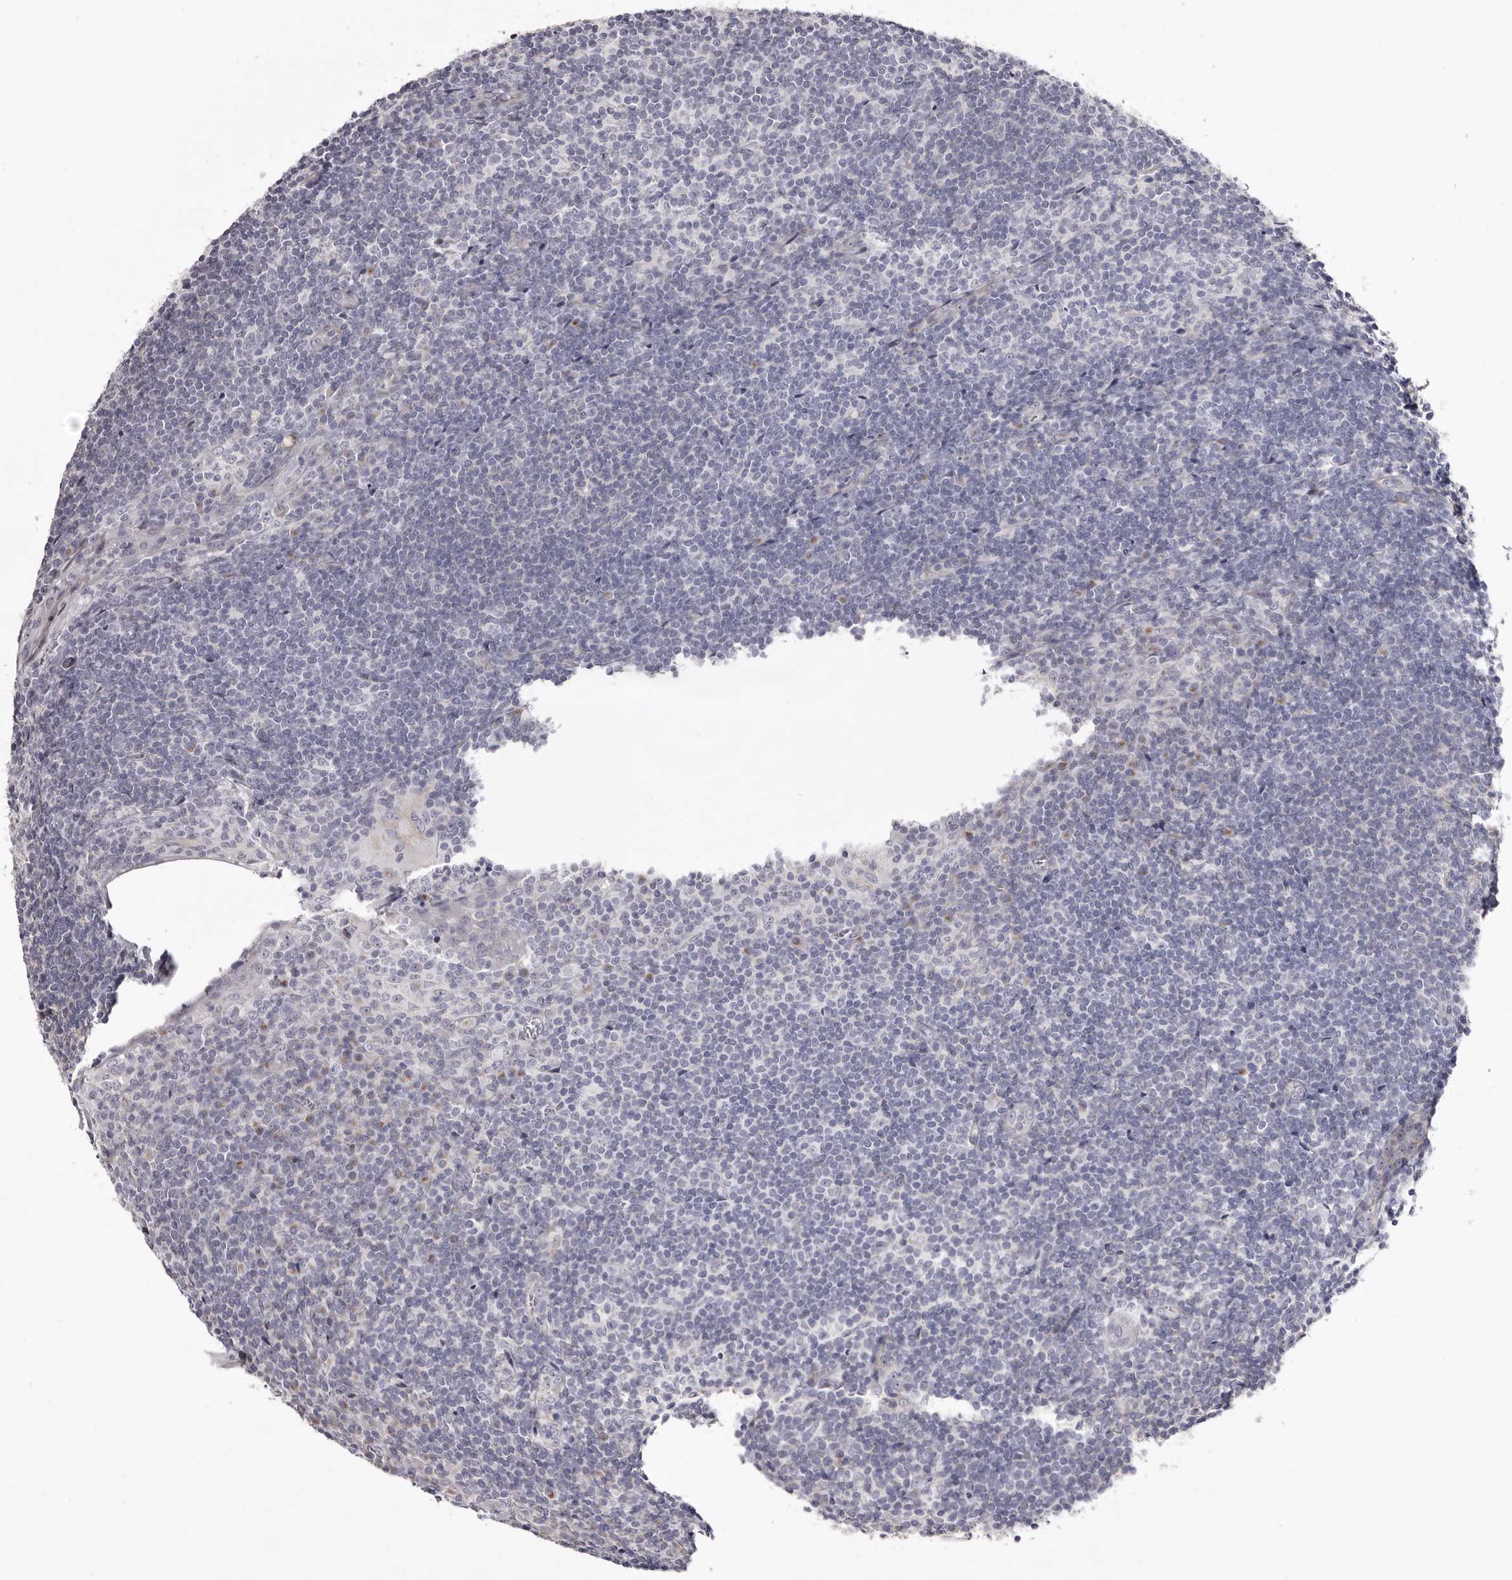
{"staining": {"intensity": "negative", "quantity": "none", "location": "none"}, "tissue": "tonsil", "cell_type": "Germinal center cells", "image_type": "normal", "snomed": [{"axis": "morphology", "description": "Normal tissue, NOS"}, {"axis": "topography", "description": "Tonsil"}], "caption": "Micrograph shows no significant protein staining in germinal center cells of benign tonsil. (DAB immunohistochemistry, high magnification).", "gene": "CASQ1", "patient": {"sex": "male", "age": 37}}